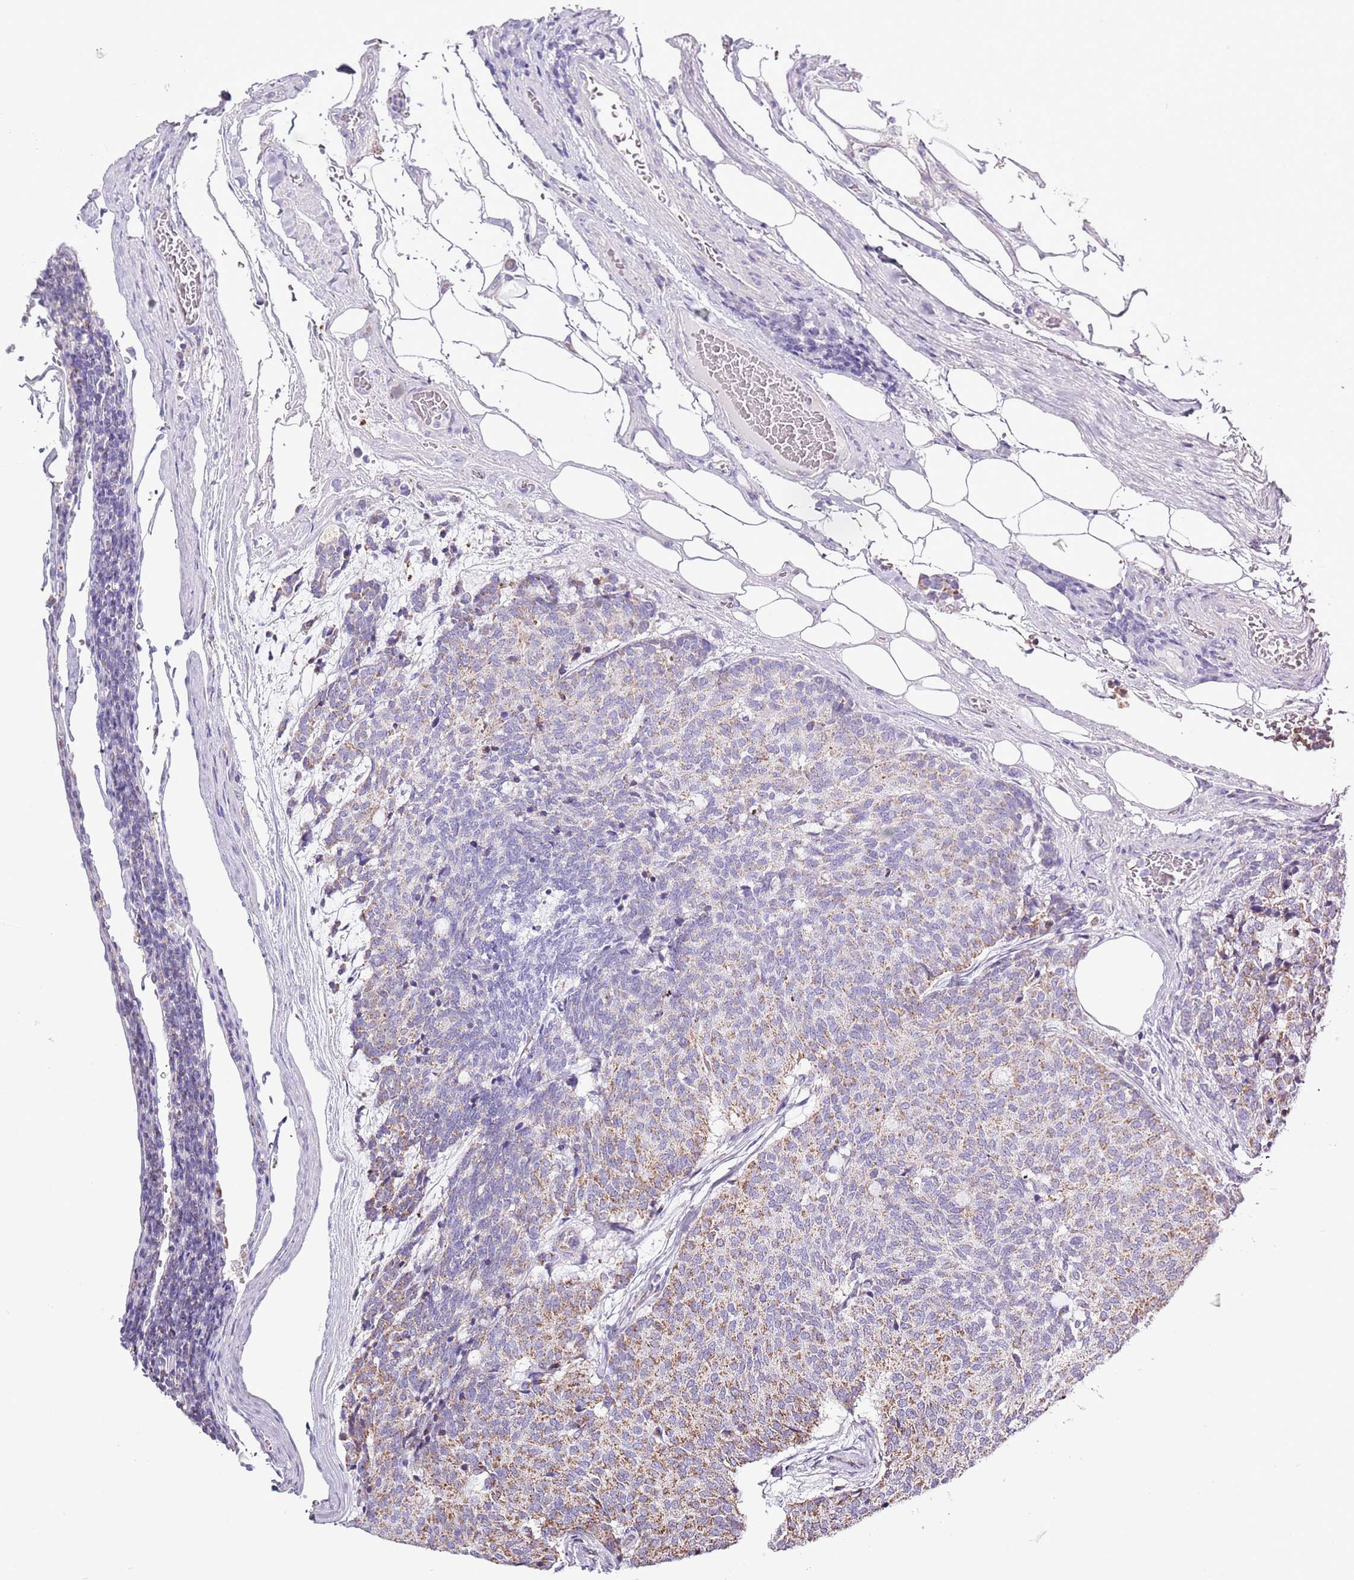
{"staining": {"intensity": "moderate", "quantity": "25%-75%", "location": "cytoplasmic/membranous"}, "tissue": "carcinoid", "cell_type": "Tumor cells", "image_type": "cancer", "snomed": [{"axis": "morphology", "description": "Carcinoid, malignant, NOS"}, {"axis": "topography", "description": "Pancreas"}], "caption": "Brown immunohistochemical staining in carcinoid demonstrates moderate cytoplasmic/membranous positivity in about 25%-75% of tumor cells. (IHC, brightfield microscopy, high magnification).", "gene": "SLC23A1", "patient": {"sex": "female", "age": 54}}